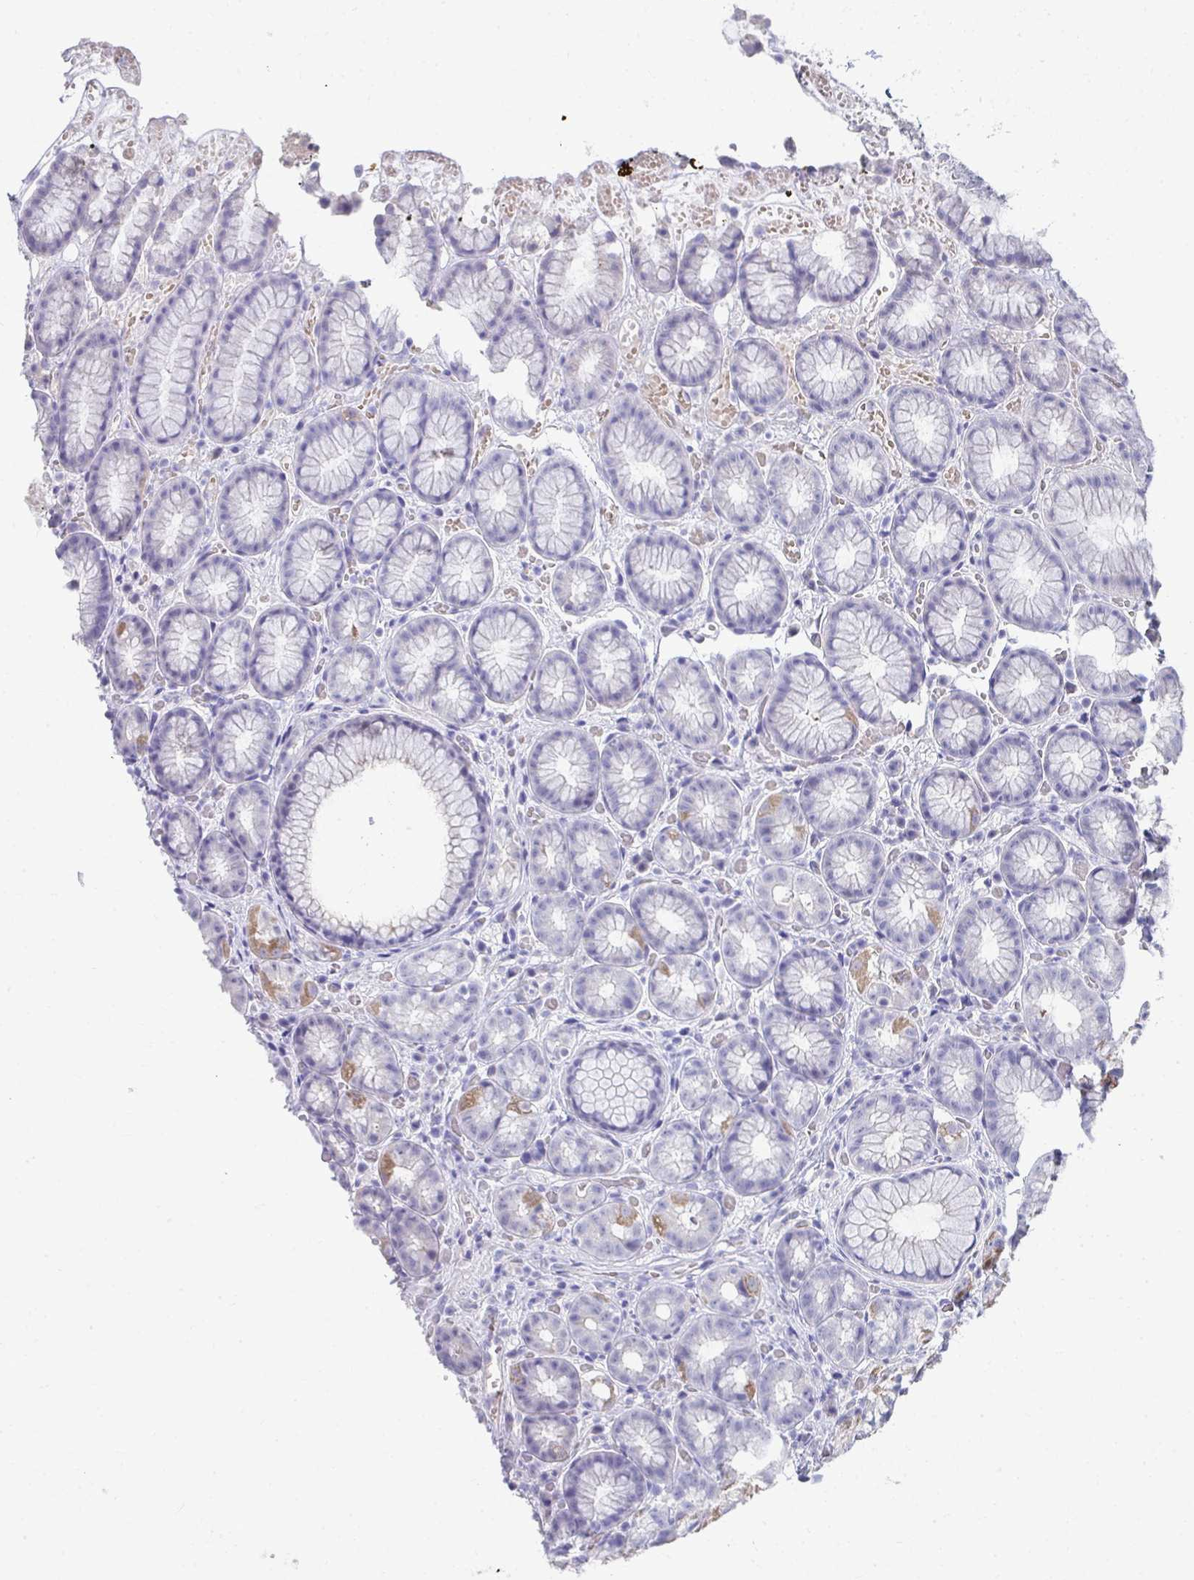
{"staining": {"intensity": "moderate", "quantity": "<25%", "location": "cytoplasmic/membranous"}, "tissue": "stomach", "cell_type": "Glandular cells", "image_type": "normal", "snomed": [{"axis": "morphology", "description": "Normal tissue, NOS"}, {"axis": "topography", "description": "Smooth muscle"}, {"axis": "topography", "description": "Stomach"}], "caption": "Human stomach stained with a brown dye shows moderate cytoplasmic/membranous positive positivity in approximately <25% of glandular cells.", "gene": "TMPRSS2", "patient": {"sex": "male", "age": 70}}